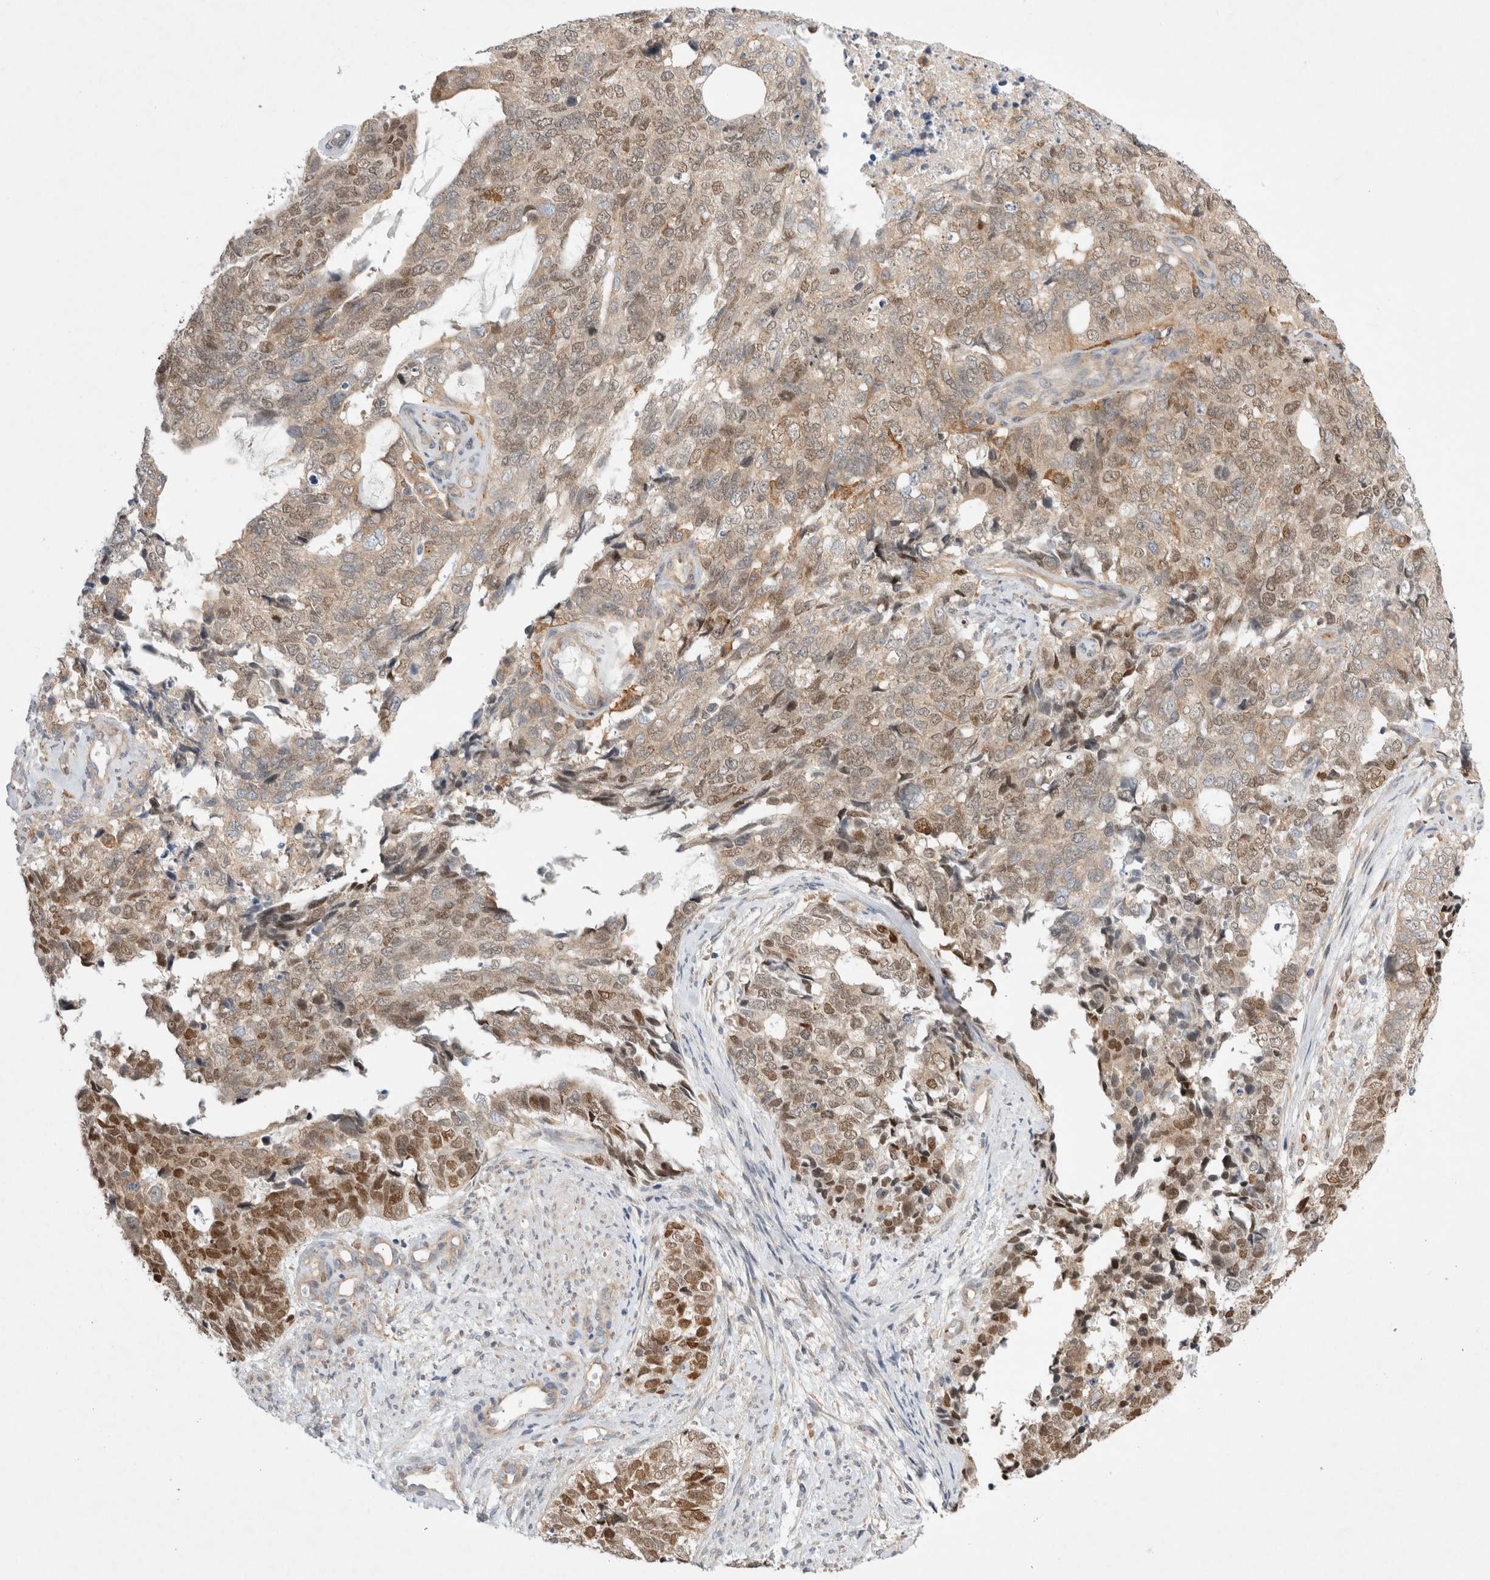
{"staining": {"intensity": "moderate", "quantity": ">75%", "location": "cytoplasmic/membranous,nuclear"}, "tissue": "cervical cancer", "cell_type": "Tumor cells", "image_type": "cancer", "snomed": [{"axis": "morphology", "description": "Squamous cell carcinoma, NOS"}, {"axis": "topography", "description": "Cervix"}], "caption": "Cervical cancer stained with a brown dye exhibits moderate cytoplasmic/membranous and nuclear positive positivity in approximately >75% of tumor cells.", "gene": "CDCA7L", "patient": {"sex": "female", "age": 63}}